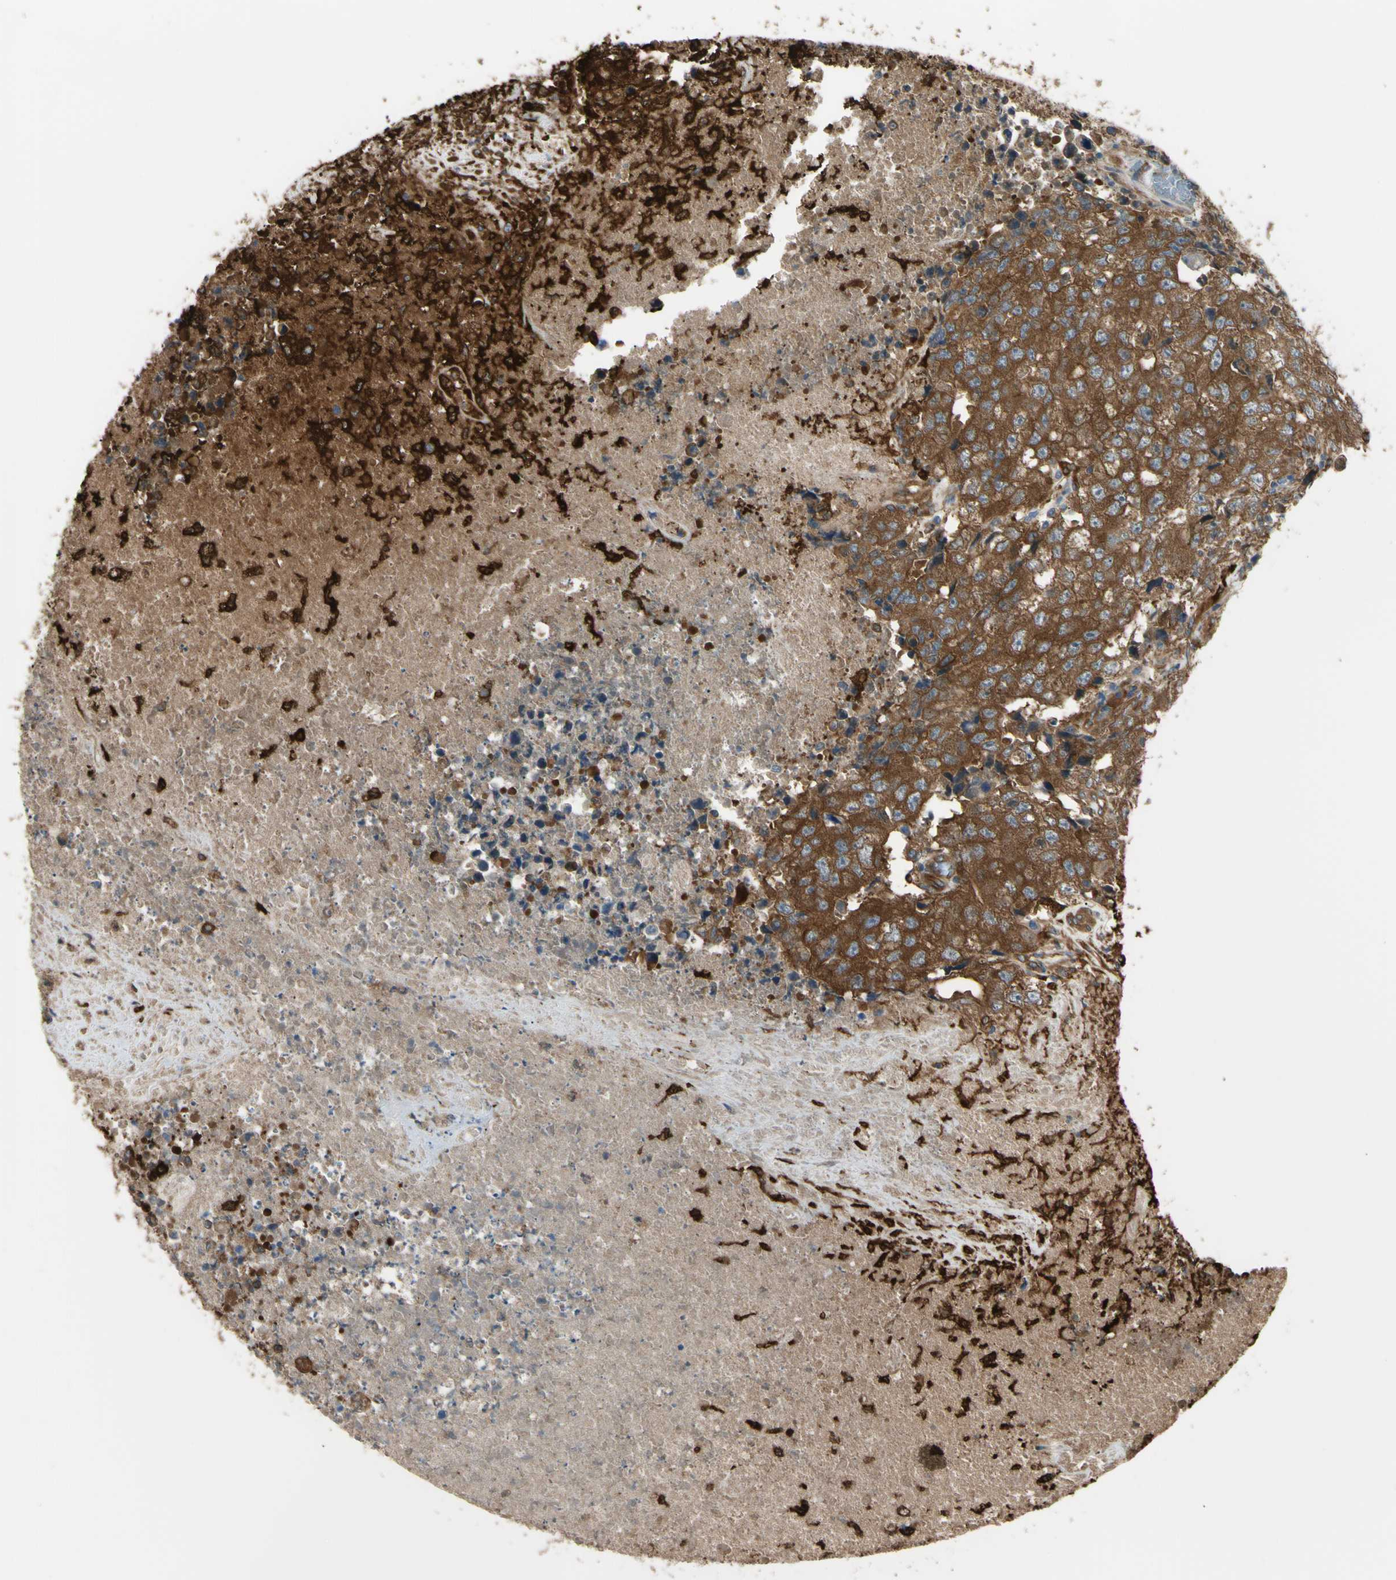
{"staining": {"intensity": "strong", "quantity": ">75%", "location": "cytoplasmic/membranous"}, "tissue": "testis cancer", "cell_type": "Tumor cells", "image_type": "cancer", "snomed": [{"axis": "morphology", "description": "Necrosis, NOS"}, {"axis": "morphology", "description": "Carcinoma, Embryonal, NOS"}, {"axis": "topography", "description": "Testis"}], "caption": "Strong cytoplasmic/membranous positivity for a protein is identified in about >75% of tumor cells of testis embryonal carcinoma using immunohistochemistry.", "gene": "PTPN12", "patient": {"sex": "male", "age": 19}}